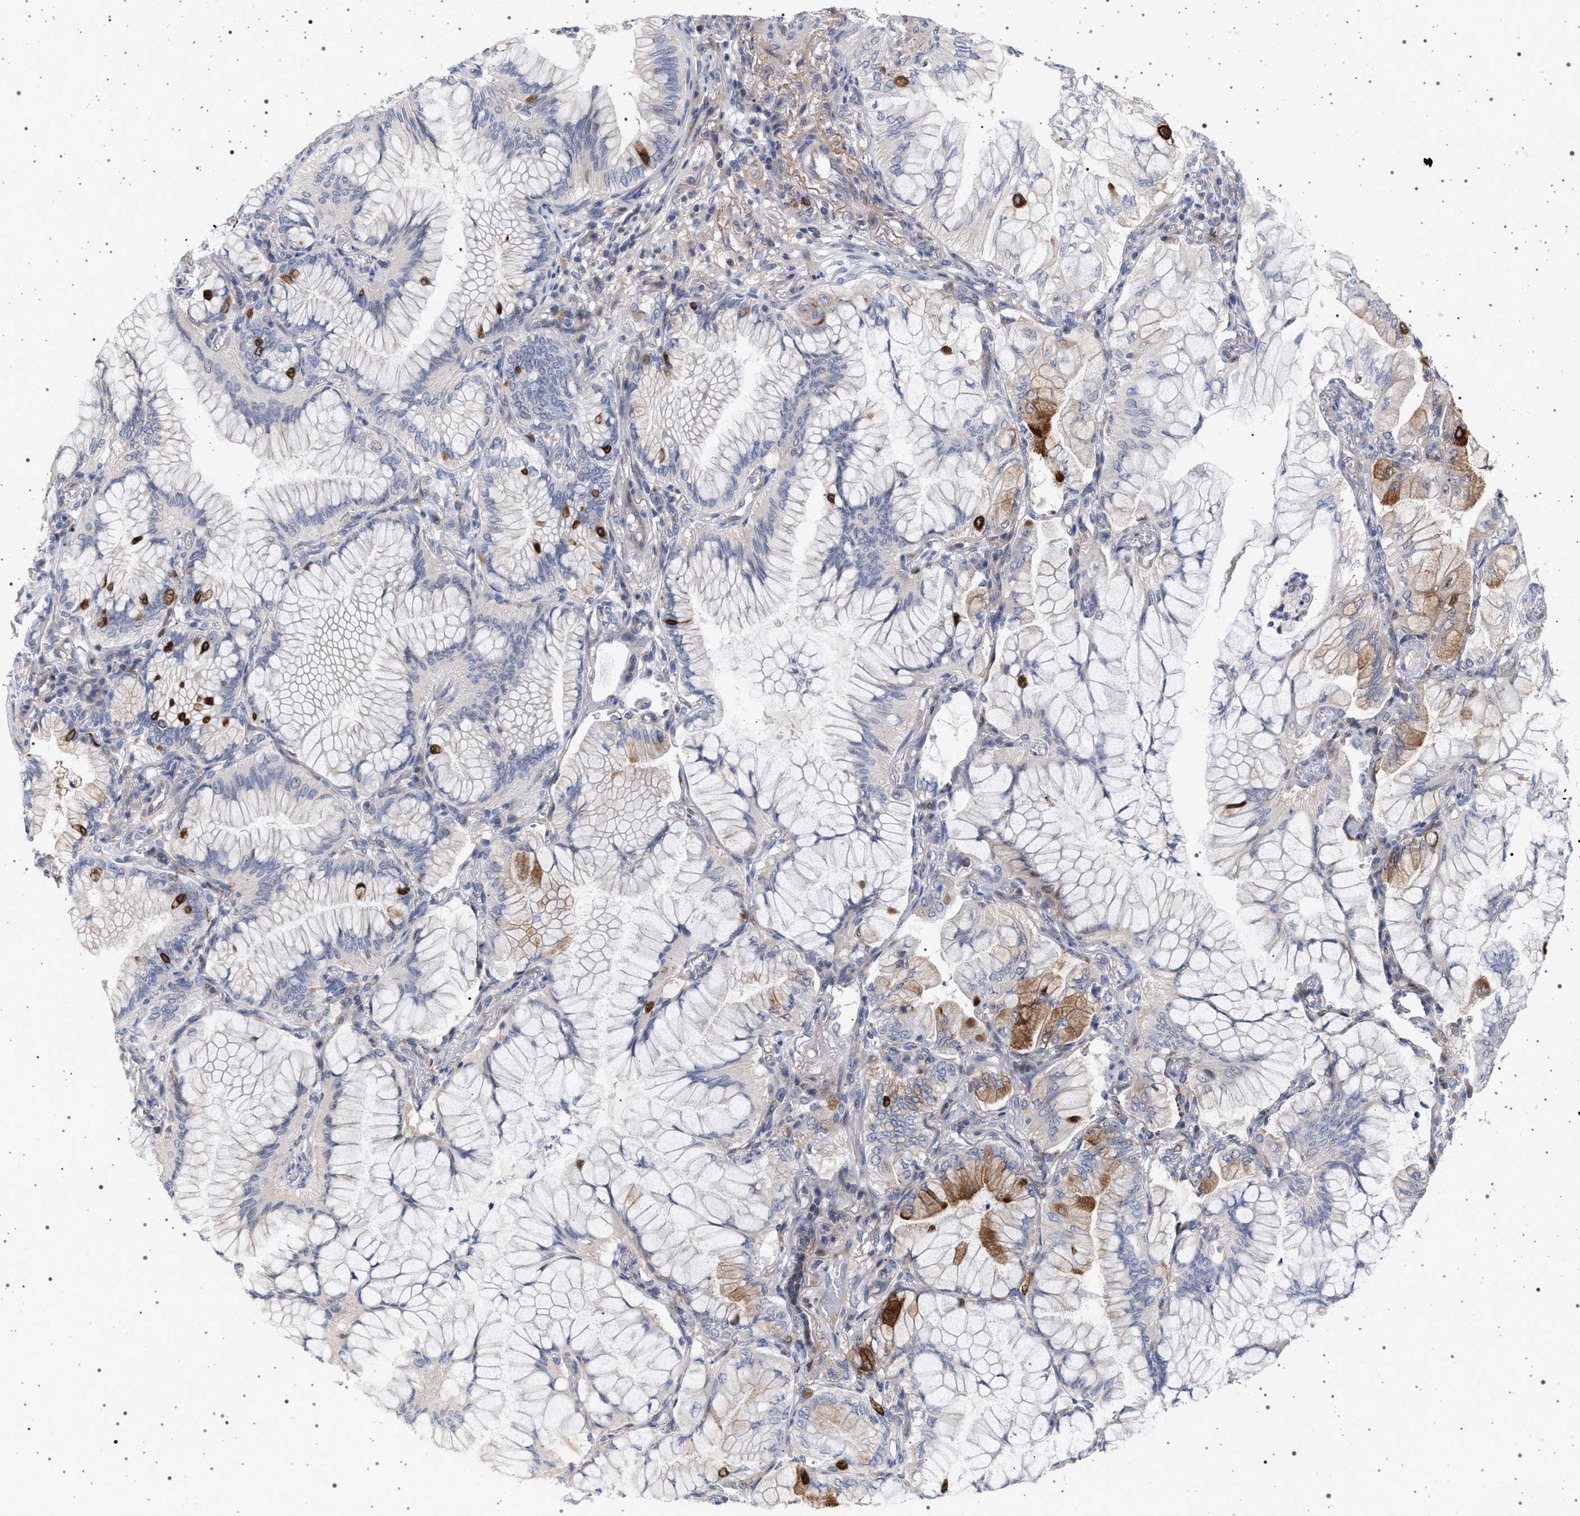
{"staining": {"intensity": "moderate", "quantity": "<25%", "location": "cytoplasmic/membranous"}, "tissue": "lung cancer", "cell_type": "Tumor cells", "image_type": "cancer", "snomed": [{"axis": "morphology", "description": "Adenocarcinoma, NOS"}, {"axis": "topography", "description": "Lung"}], "caption": "The histopathology image displays staining of lung adenocarcinoma, revealing moderate cytoplasmic/membranous protein positivity (brown color) within tumor cells. The staining is performed using DAB brown chromogen to label protein expression. The nuclei are counter-stained blue using hematoxylin.", "gene": "RBM48", "patient": {"sex": "female", "age": 70}}